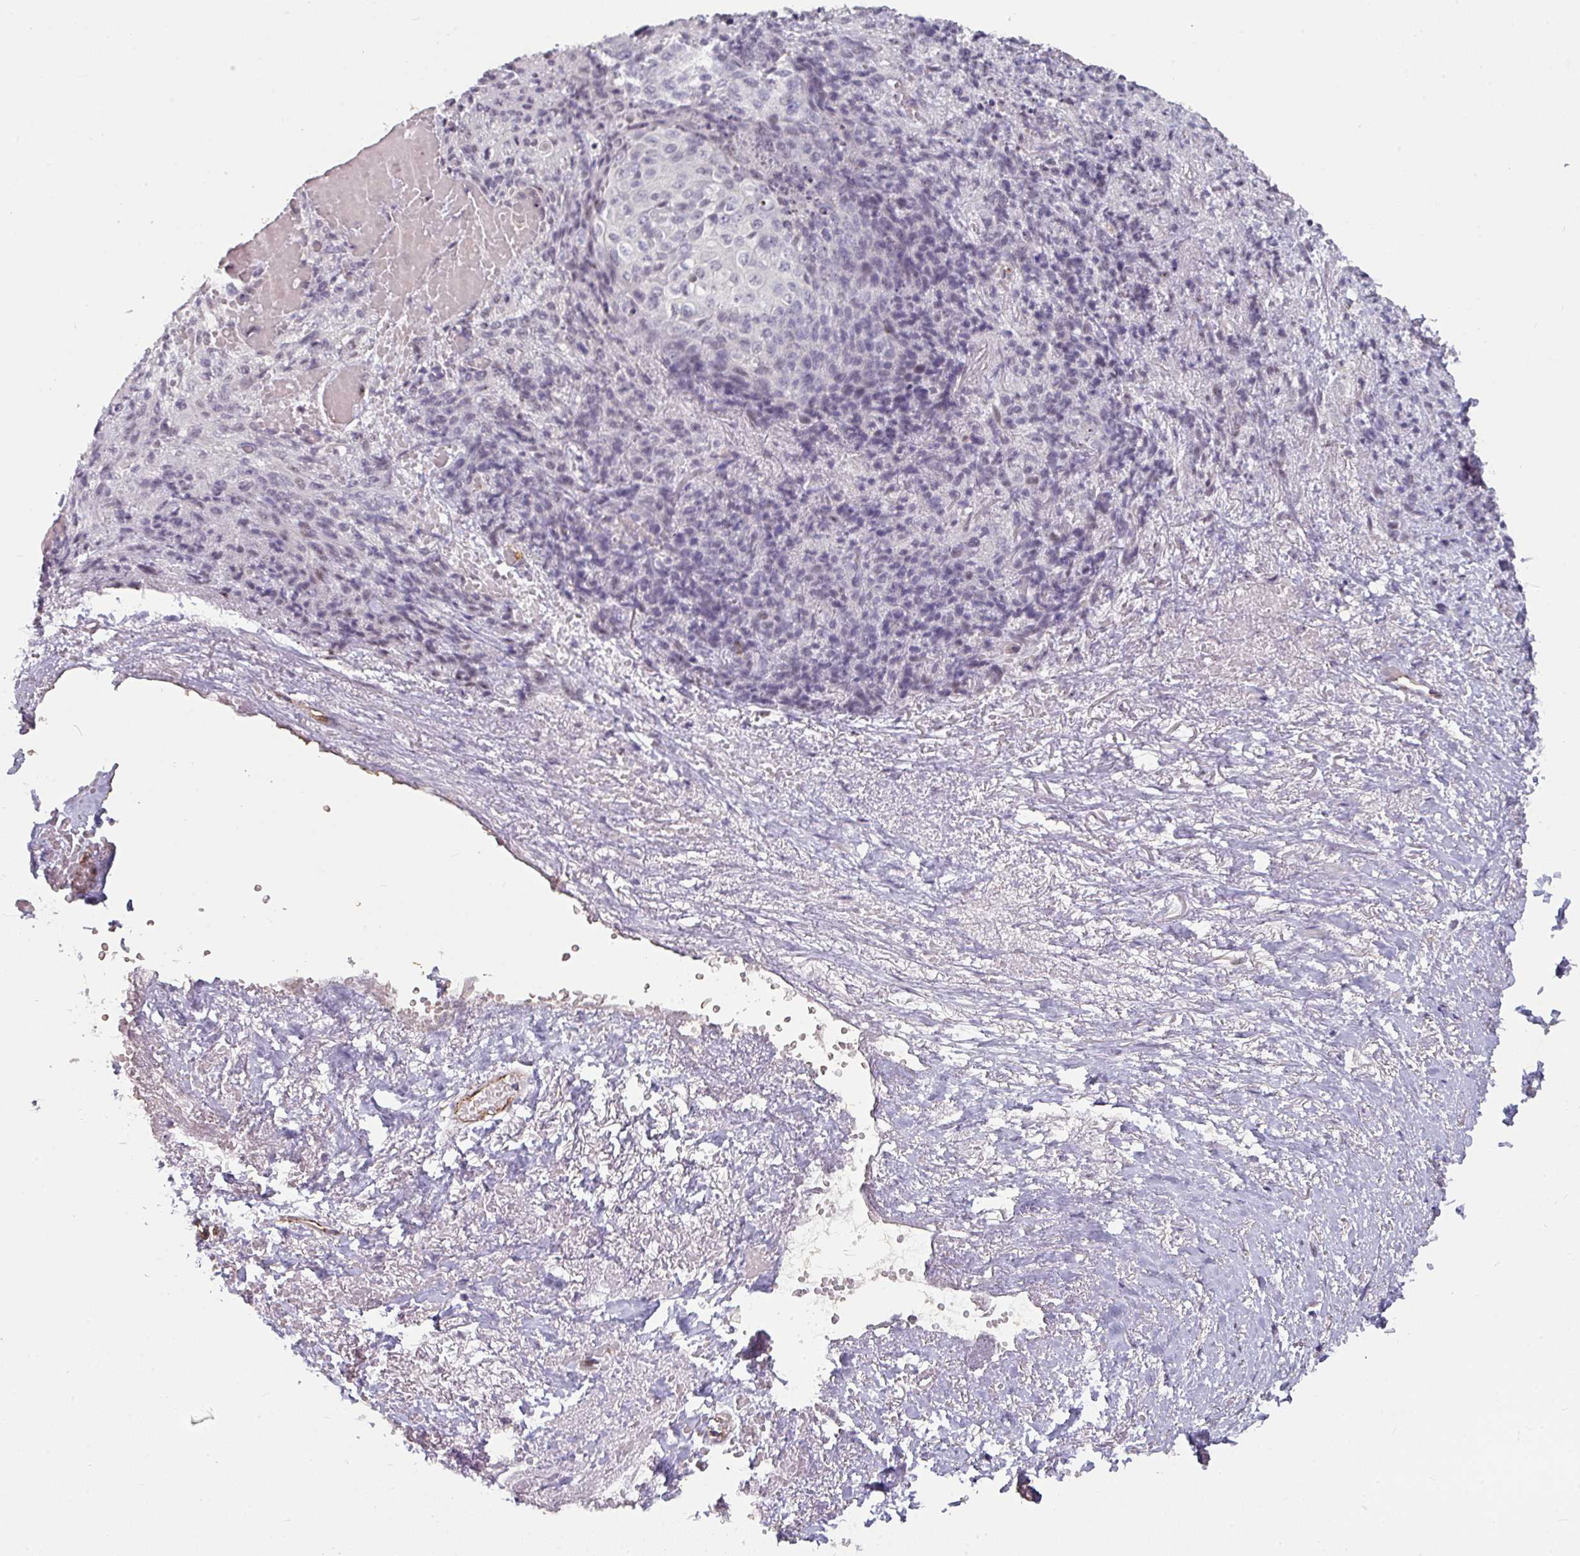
{"staining": {"intensity": "negative", "quantity": "none", "location": "none"}, "tissue": "skin cancer", "cell_type": "Tumor cells", "image_type": "cancer", "snomed": [{"axis": "morphology", "description": "Squamous cell carcinoma, NOS"}, {"axis": "topography", "description": "Skin"}, {"axis": "topography", "description": "Vulva"}], "caption": "DAB (3,3'-diaminobenzidine) immunohistochemical staining of skin squamous cell carcinoma demonstrates no significant expression in tumor cells.", "gene": "SIDT2", "patient": {"sex": "female", "age": 85}}